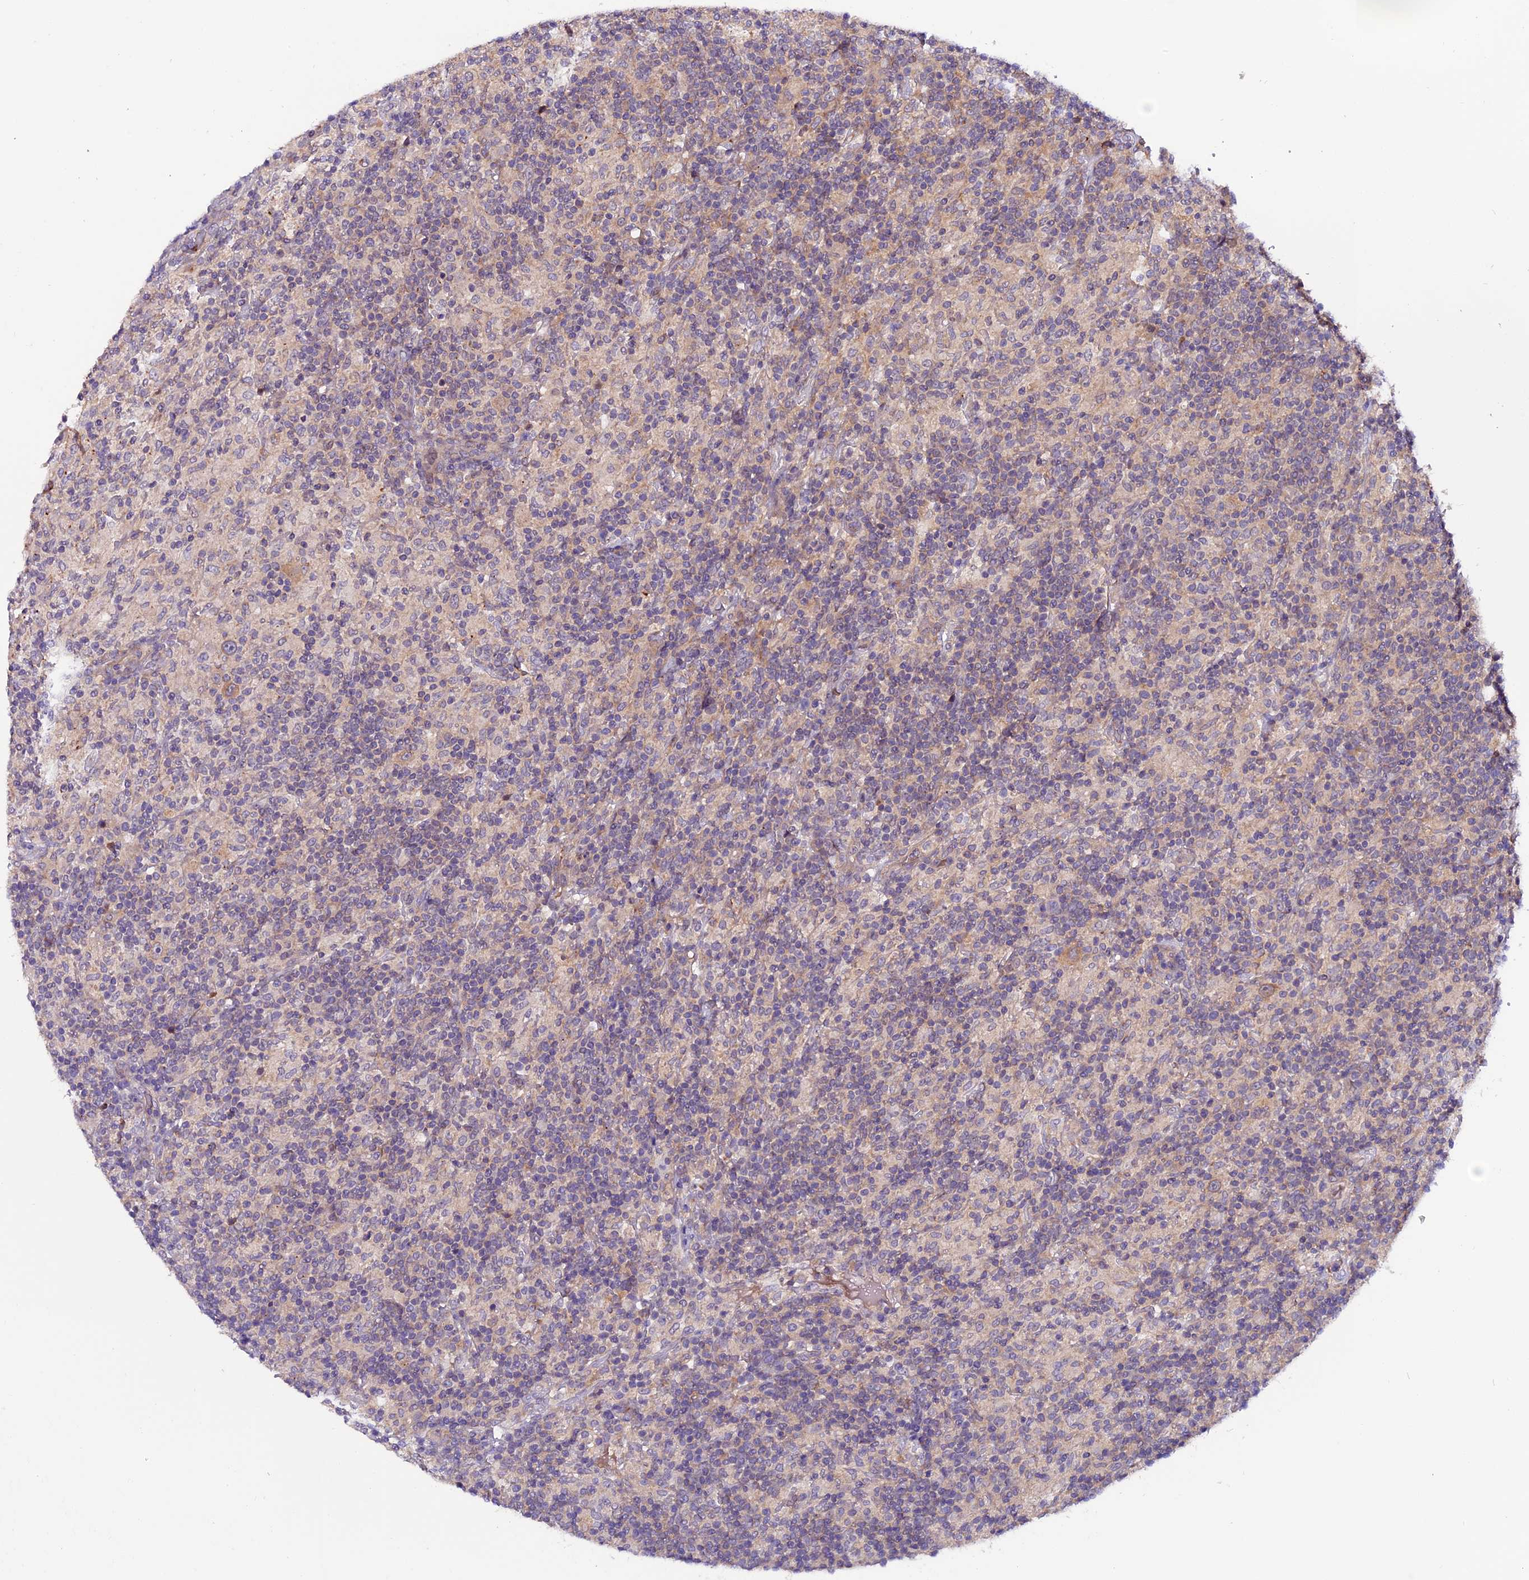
{"staining": {"intensity": "weak", "quantity": "25%-75%", "location": "cytoplasmic/membranous"}, "tissue": "lymphoma", "cell_type": "Tumor cells", "image_type": "cancer", "snomed": [{"axis": "morphology", "description": "Hodgkin's disease, NOS"}, {"axis": "topography", "description": "Lymph node"}], "caption": "Hodgkin's disease stained for a protein (brown) exhibits weak cytoplasmic/membranous positive positivity in about 25%-75% of tumor cells.", "gene": "RINL", "patient": {"sex": "male", "age": 70}}